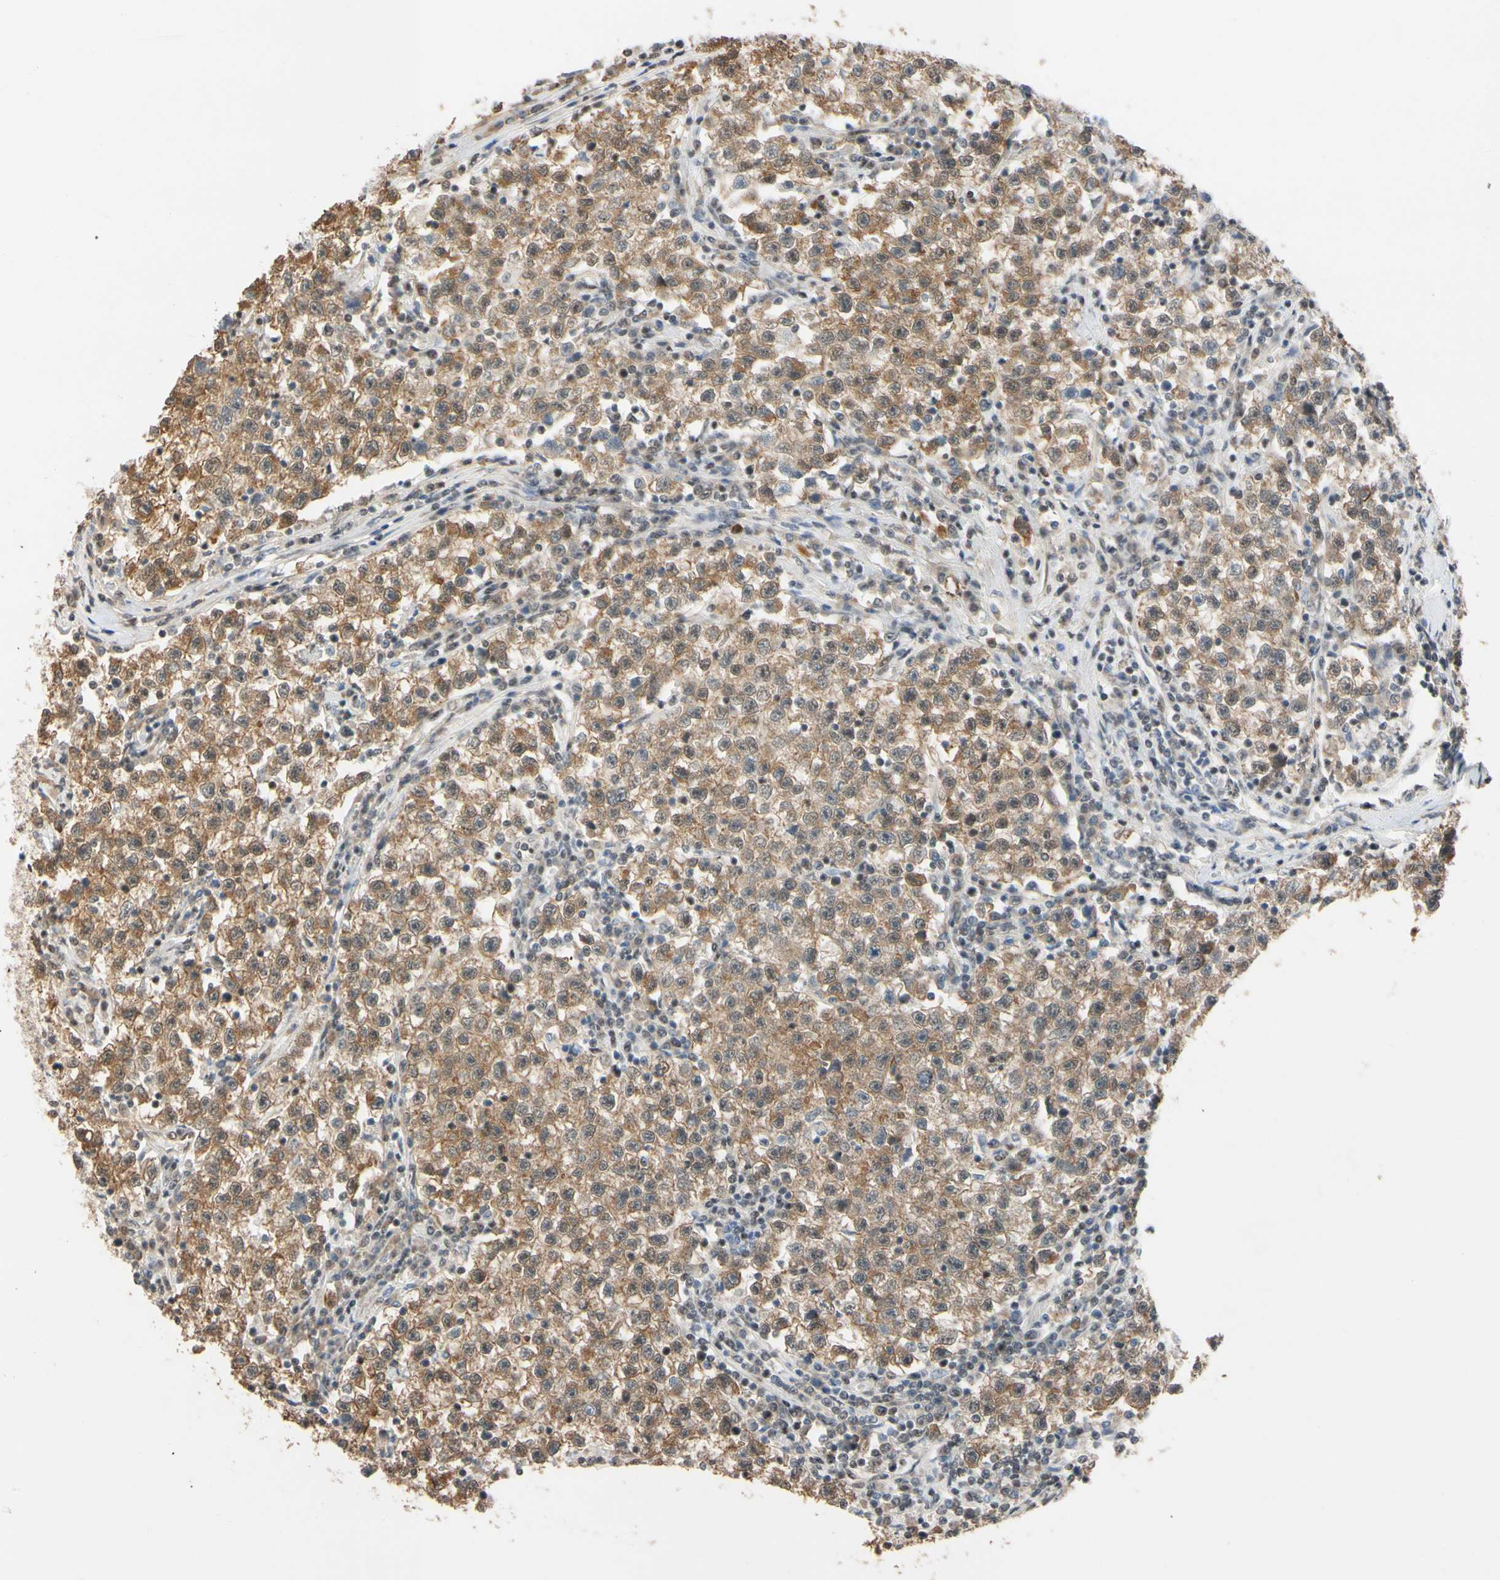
{"staining": {"intensity": "moderate", "quantity": ">75%", "location": "cytoplasmic/membranous,nuclear"}, "tissue": "testis cancer", "cell_type": "Tumor cells", "image_type": "cancer", "snomed": [{"axis": "morphology", "description": "Seminoma, NOS"}, {"axis": "topography", "description": "Testis"}], "caption": "Immunohistochemical staining of human testis seminoma displays medium levels of moderate cytoplasmic/membranous and nuclear protein staining in about >75% of tumor cells.", "gene": "TAF4", "patient": {"sex": "male", "age": 22}}